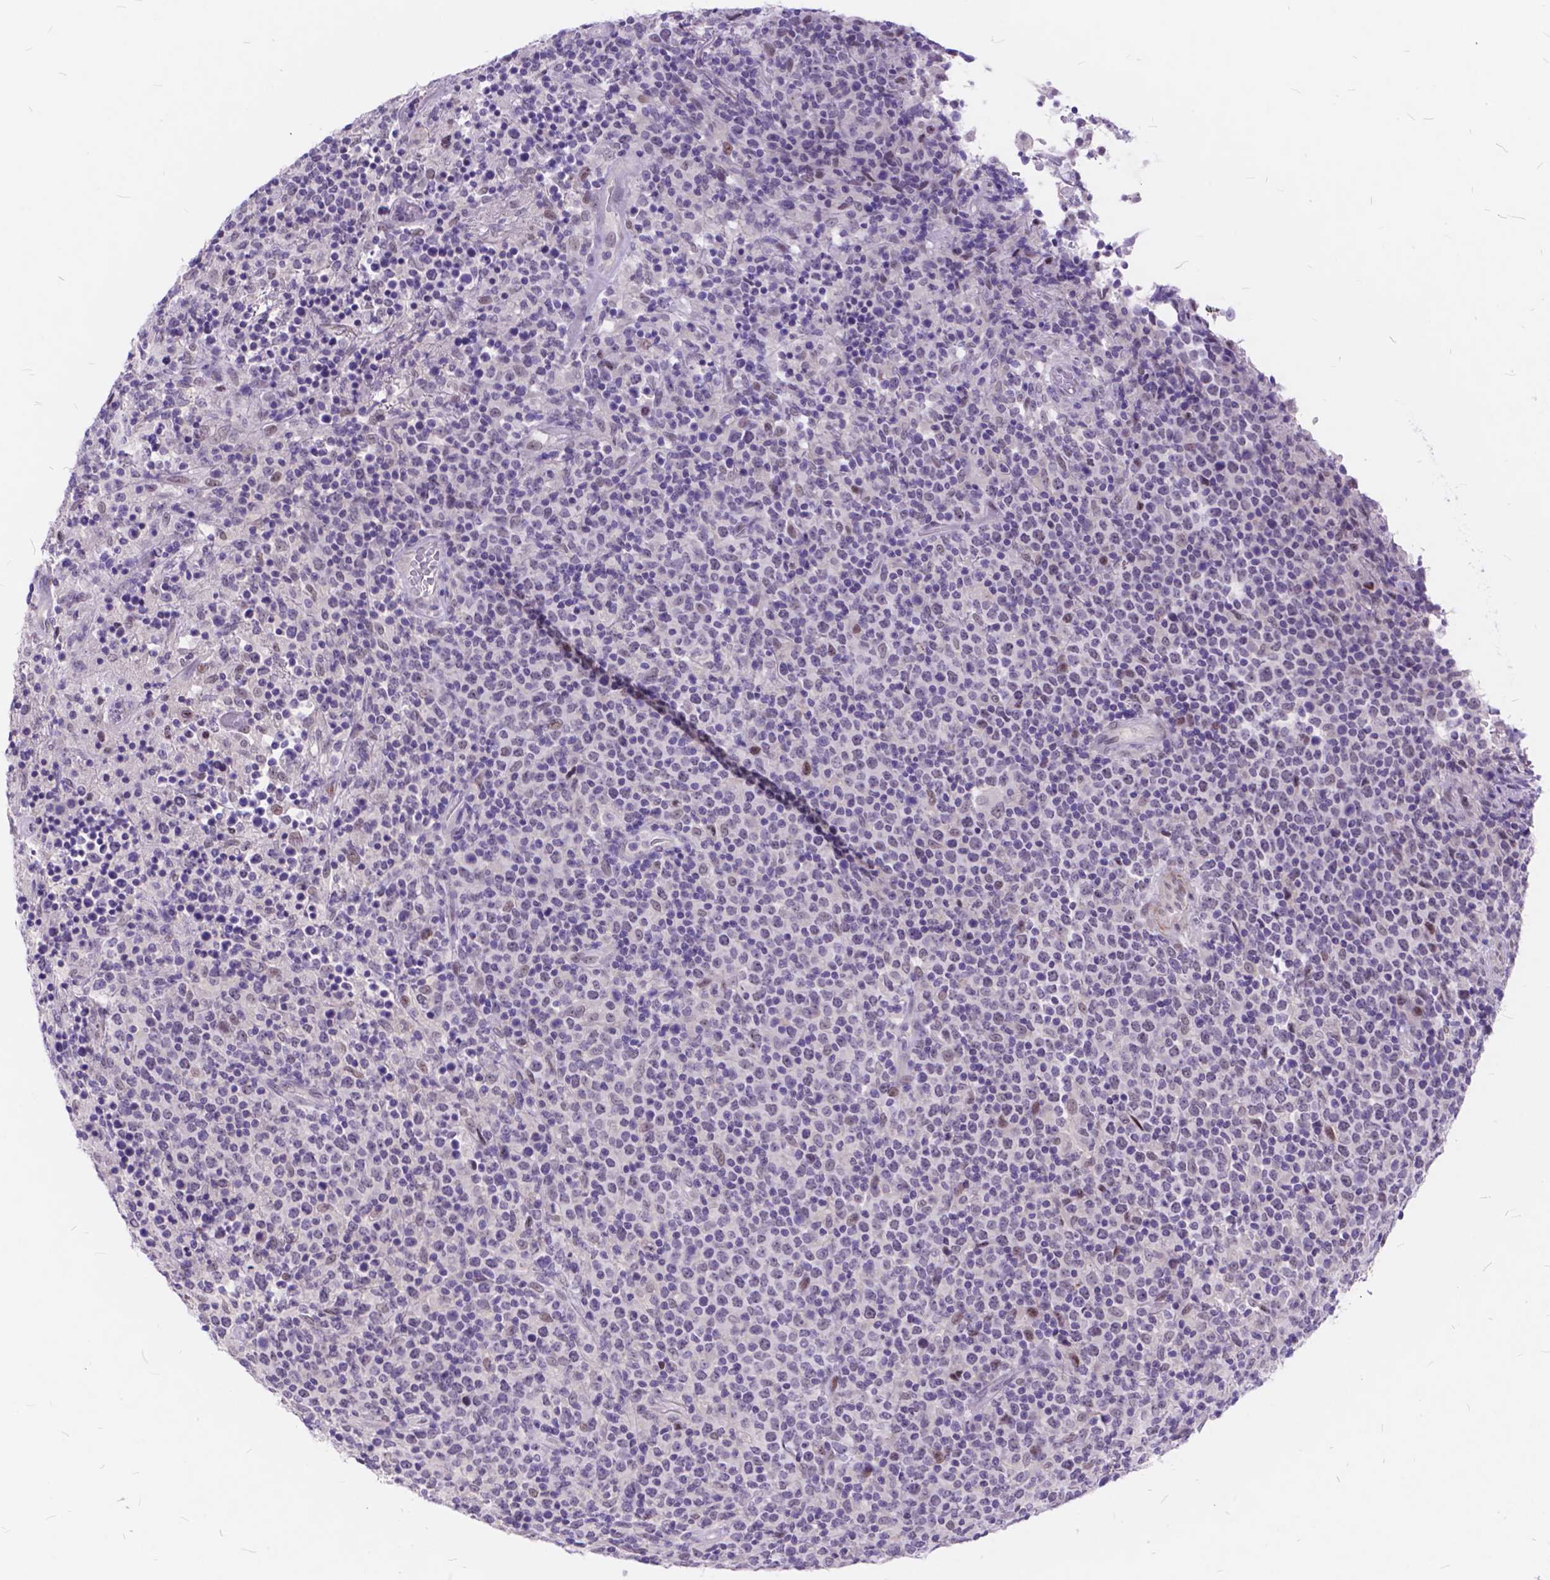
{"staining": {"intensity": "negative", "quantity": "none", "location": "none"}, "tissue": "lymphoma", "cell_type": "Tumor cells", "image_type": "cancer", "snomed": [{"axis": "morphology", "description": "Malignant lymphoma, non-Hodgkin's type, High grade"}, {"axis": "topography", "description": "Lung"}], "caption": "Tumor cells are negative for protein expression in human lymphoma.", "gene": "MAN2C1", "patient": {"sex": "male", "age": 79}}